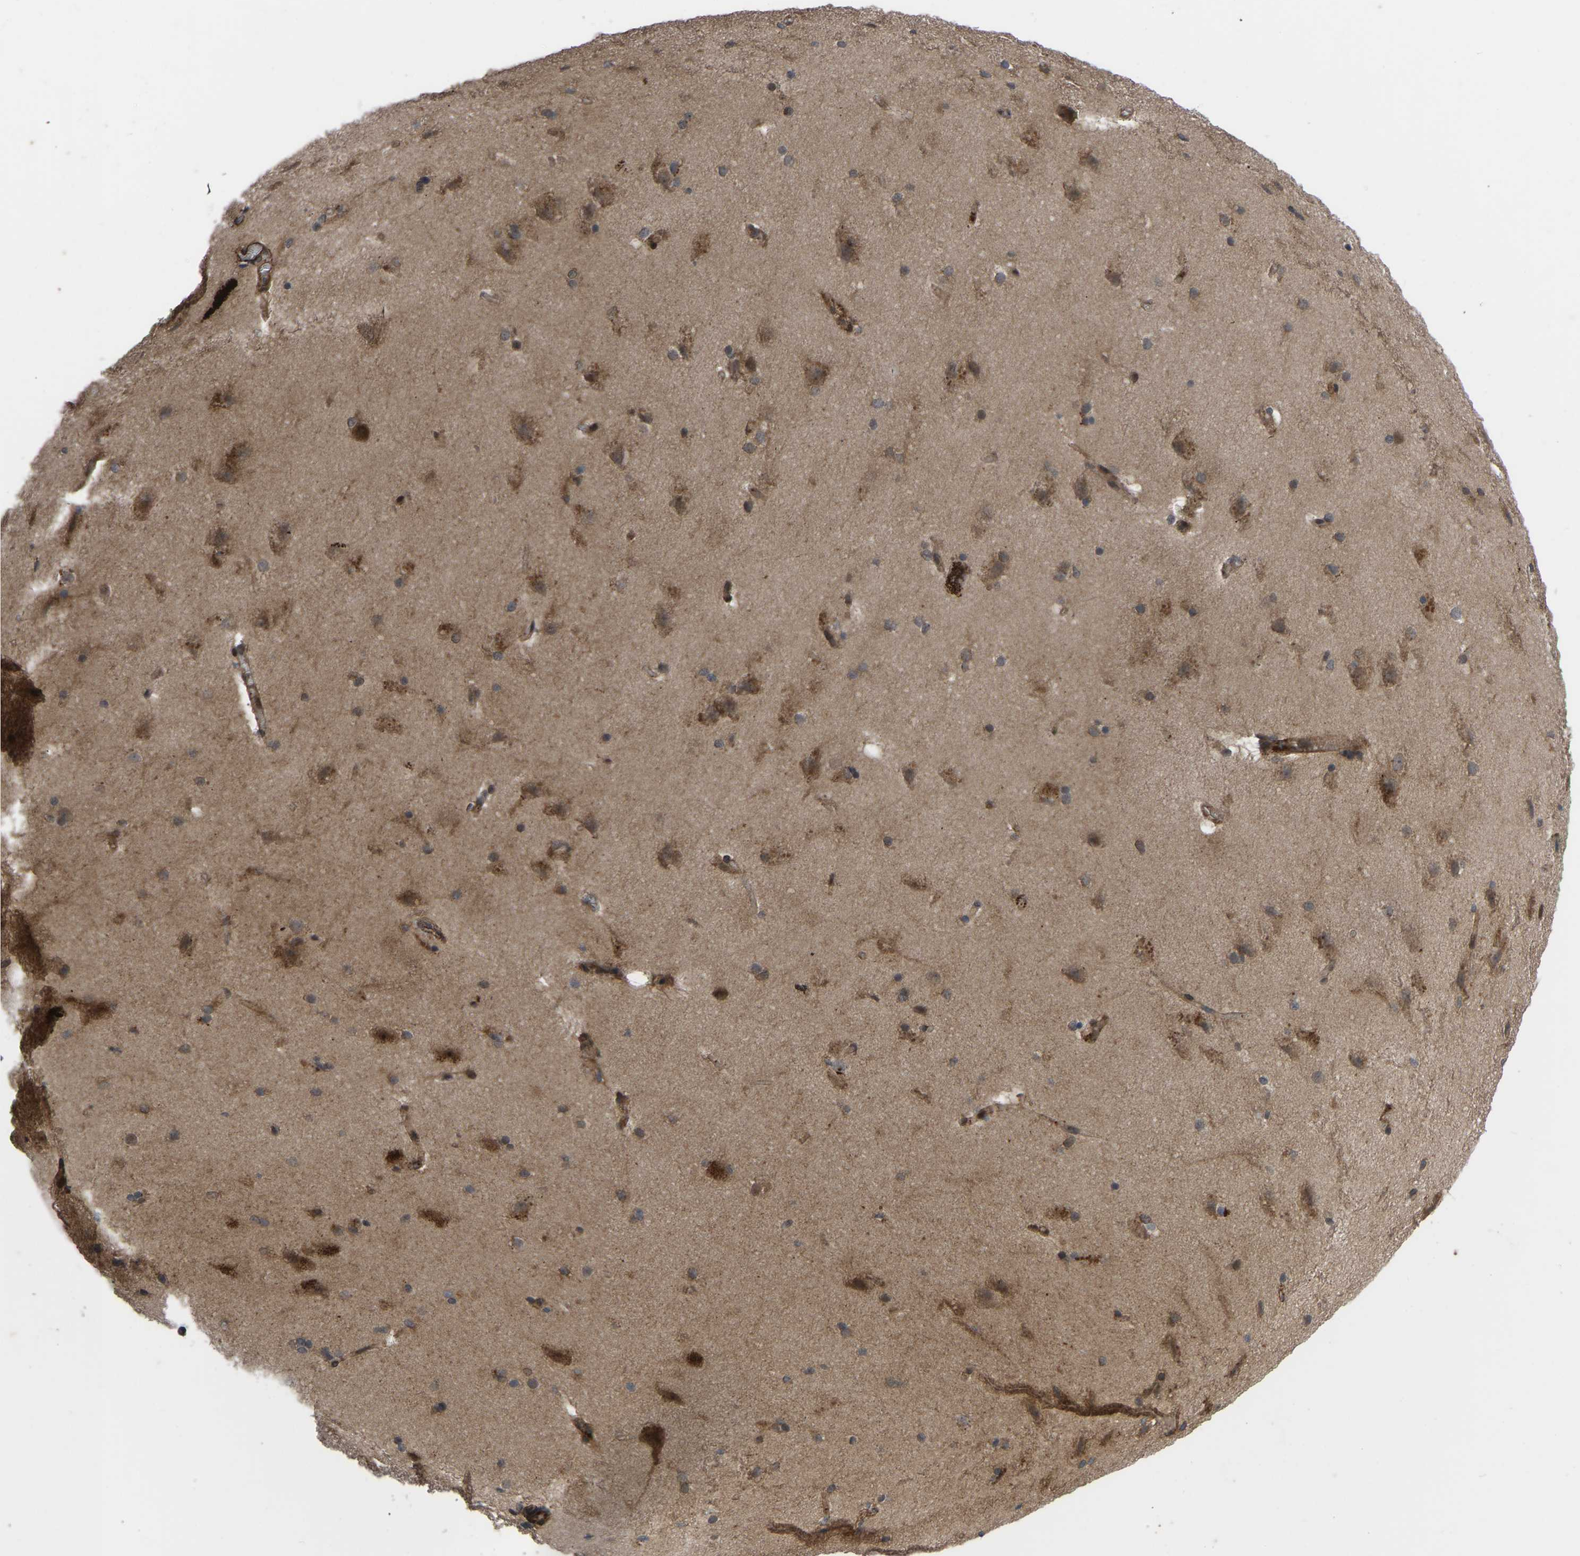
{"staining": {"intensity": "moderate", "quantity": ">75%", "location": "cytoplasmic/membranous"}, "tissue": "cerebral cortex", "cell_type": "Endothelial cells", "image_type": "normal", "snomed": [{"axis": "morphology", "description": "Normal tissue, NOS"}, {"axis": "topography", "description": "Cerebral cortex"}, {"axis": "topography", "description": "Hippocampus"}], "caption": "Immunohistochemical staining of benign human cerebral cortex displays medium levels of moderate cytoplasmic/membranous staining in about >75% of endothelial cells. Immunohistochemistry stains the protein of interest in brown and the nuclei are stained blue.", "gene": "CYP7B1", "patient": {"sex": "female", "age": 19}}